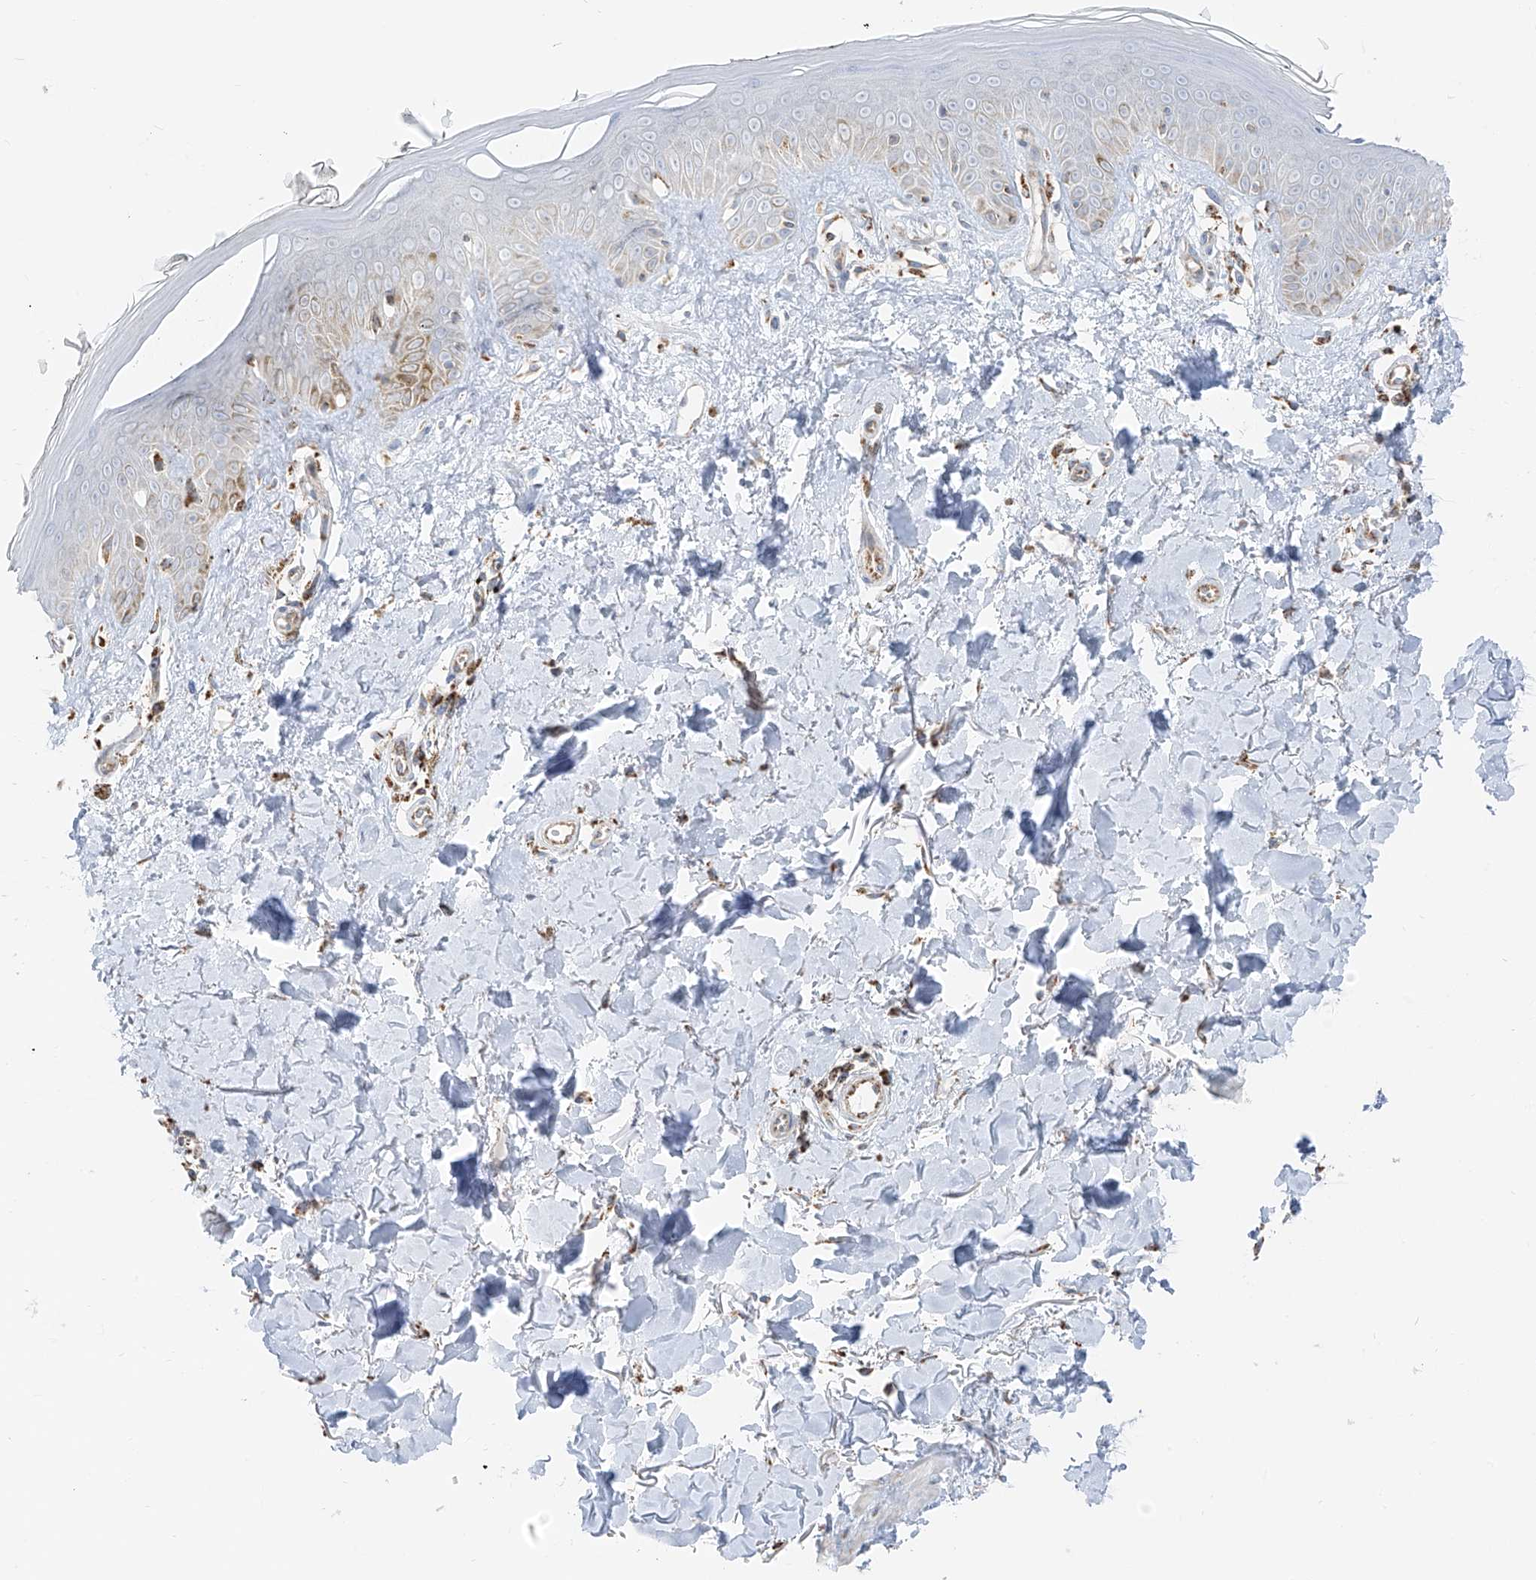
{"staining": {"intensity": "negative", "quantity": "none", "location": "none"}, "tissue": "skin", "cell_type": "Fibroblasts", "image_type": "normal", "snomed": [{"axis": "morphology", "description": "Normal tissue, NOS"}, {"axis": "topography", "description": "Skin"}], "caption": "Skin was stained to show a protein in brown. There is no significant positivity in fibroblasts. (DAB immunohistochemistry visualized using brightfield microscopy, high magnification).", "gene": "ETHE1", "patient": {"sex": "female", "age": 64}}